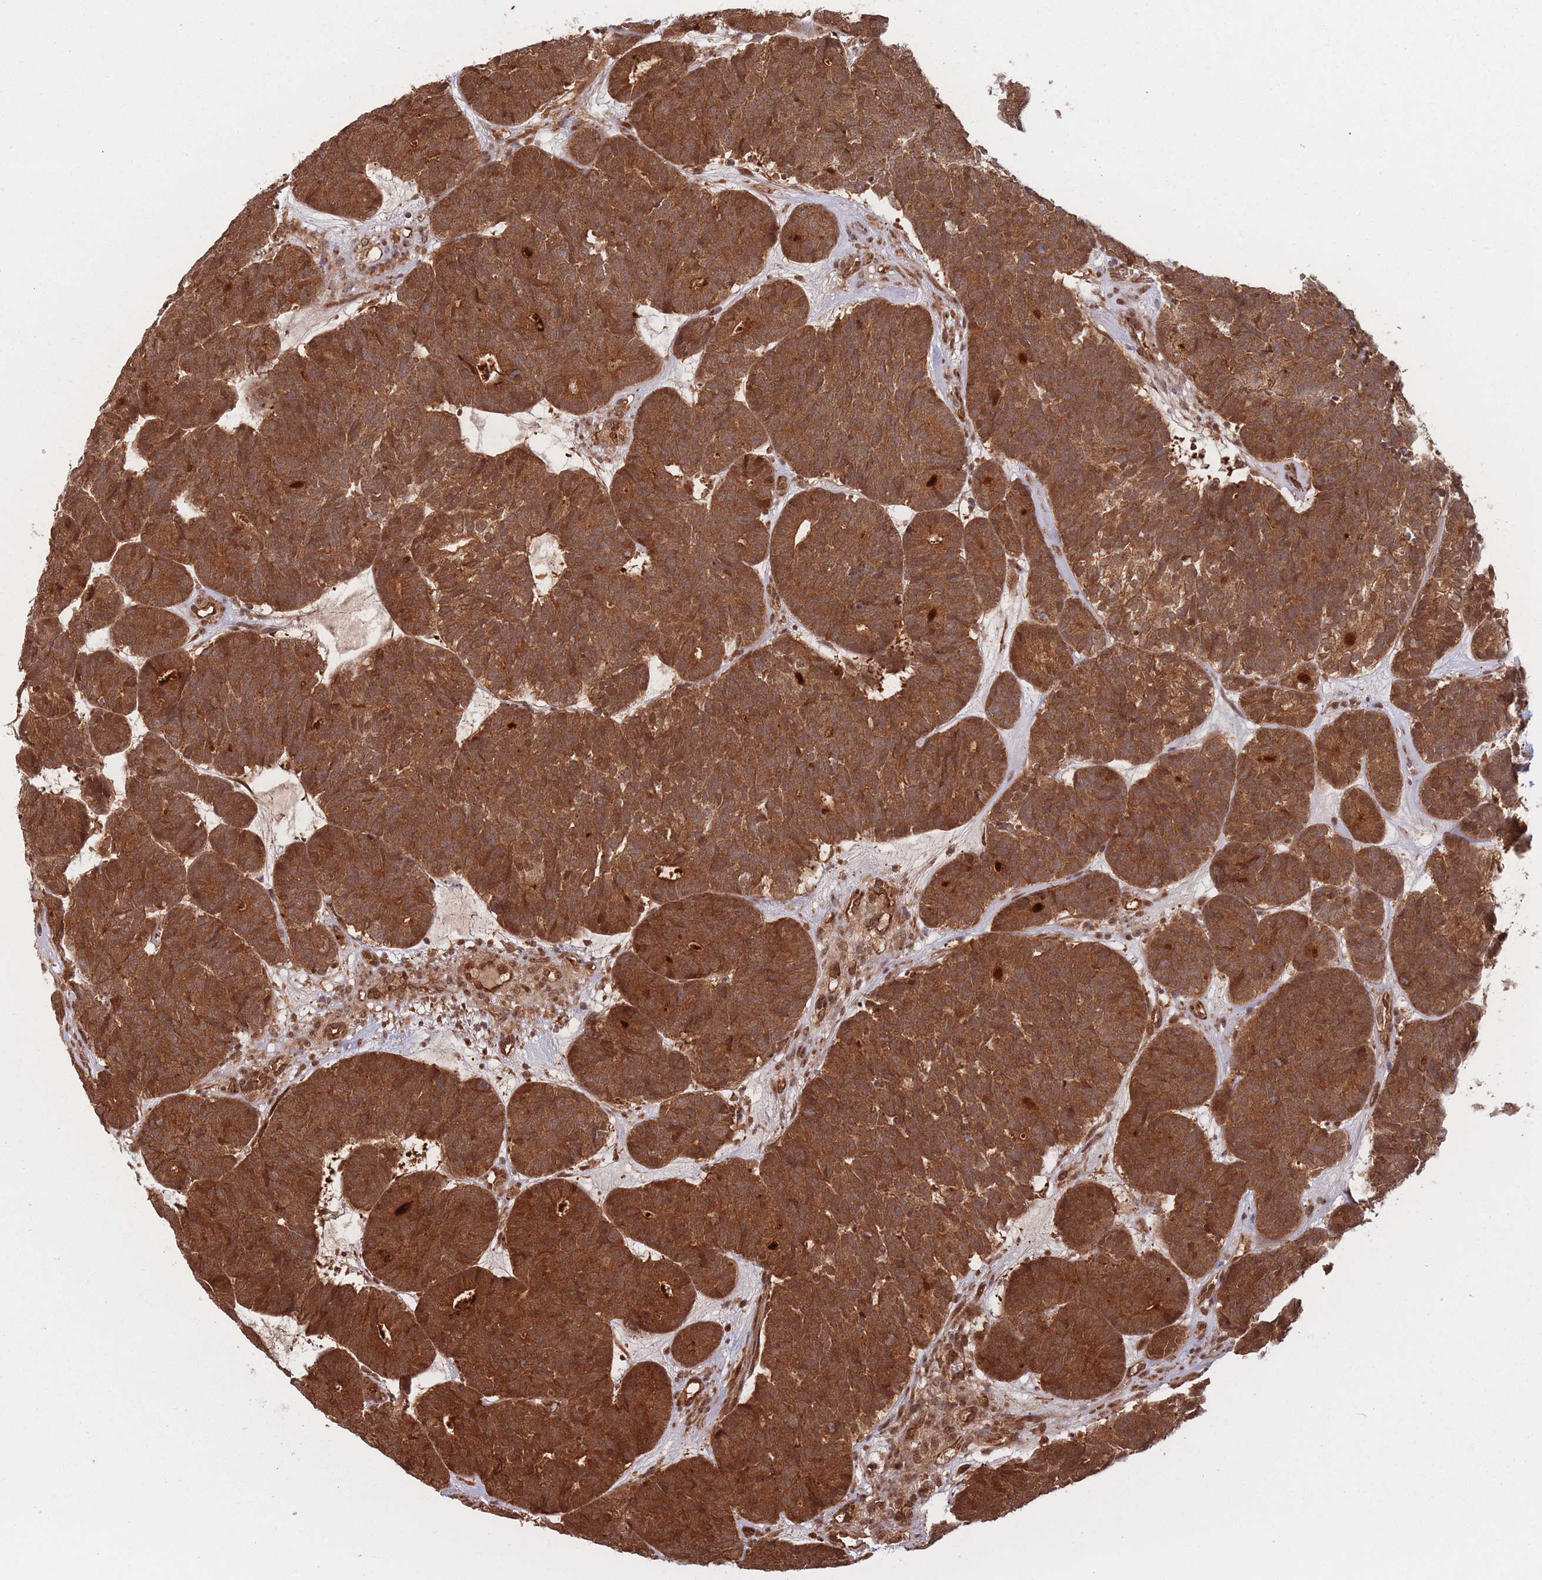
{"staining": {"intensity": "strong", "quantity": ">75%", "location": "cytoplasmic/membranous"}, "tissue": "head and neck cancer", "cell_type": "Tumor cells", "image_type": "cancer", "snomed": [{"axis": "morphology", "description": "Adenocarcinoma, NOS"}, {"axis": "topography", "description": "Head-Neck"}], "caption": "The photomicrograph demonstrates immunohistochemical staining of adenocarcinoma (head and neck). There is strong cytoplasmic/membranous positivity is seen in about >75% of tumor cells.", "gene": "PODXL2", "patient": {"sex": "female", "age": 81}}